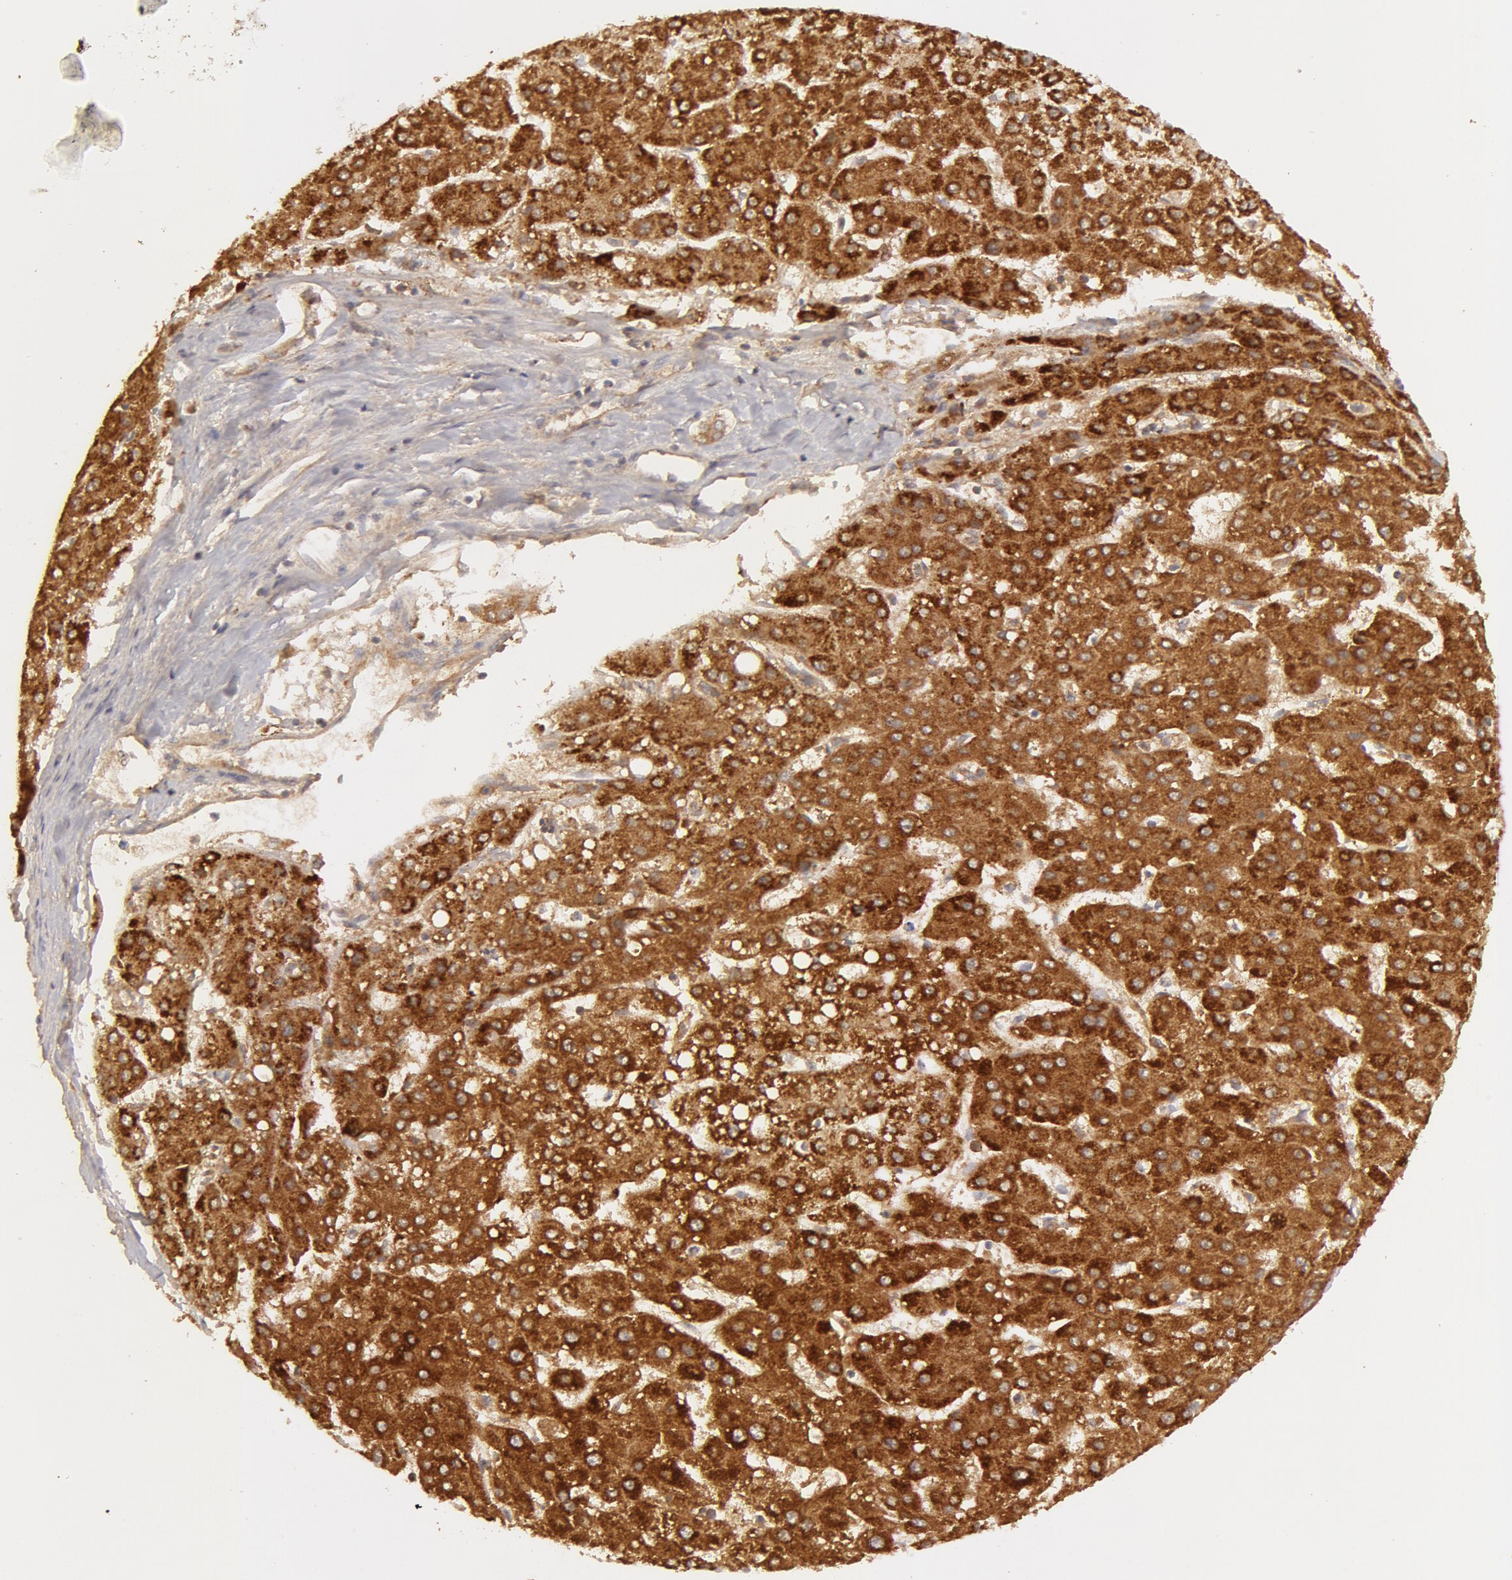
{"staining": {"intensity": "strong", "quantity": ">75%", "location": "cytoplasmic/membranous"}, "tissue": "liver cancer", "cell_type": "Tumor cells", "image_type": "cancer", "snomed": [{"axis": "morphology", "description": "Carcinoma, Hepatocellular, NOS"}, {"axis": "topography", "description": "Liver"}], "caption": "The photomicrograph exhibits immunohistochemical staining of liver hepatocellular carcinoma. There is strong cytoplasmic/membranous positivity is seen in about >75% of tumor cells.", "gene": "ADPRH", "patient": {"sex": "female", "age": 52}}